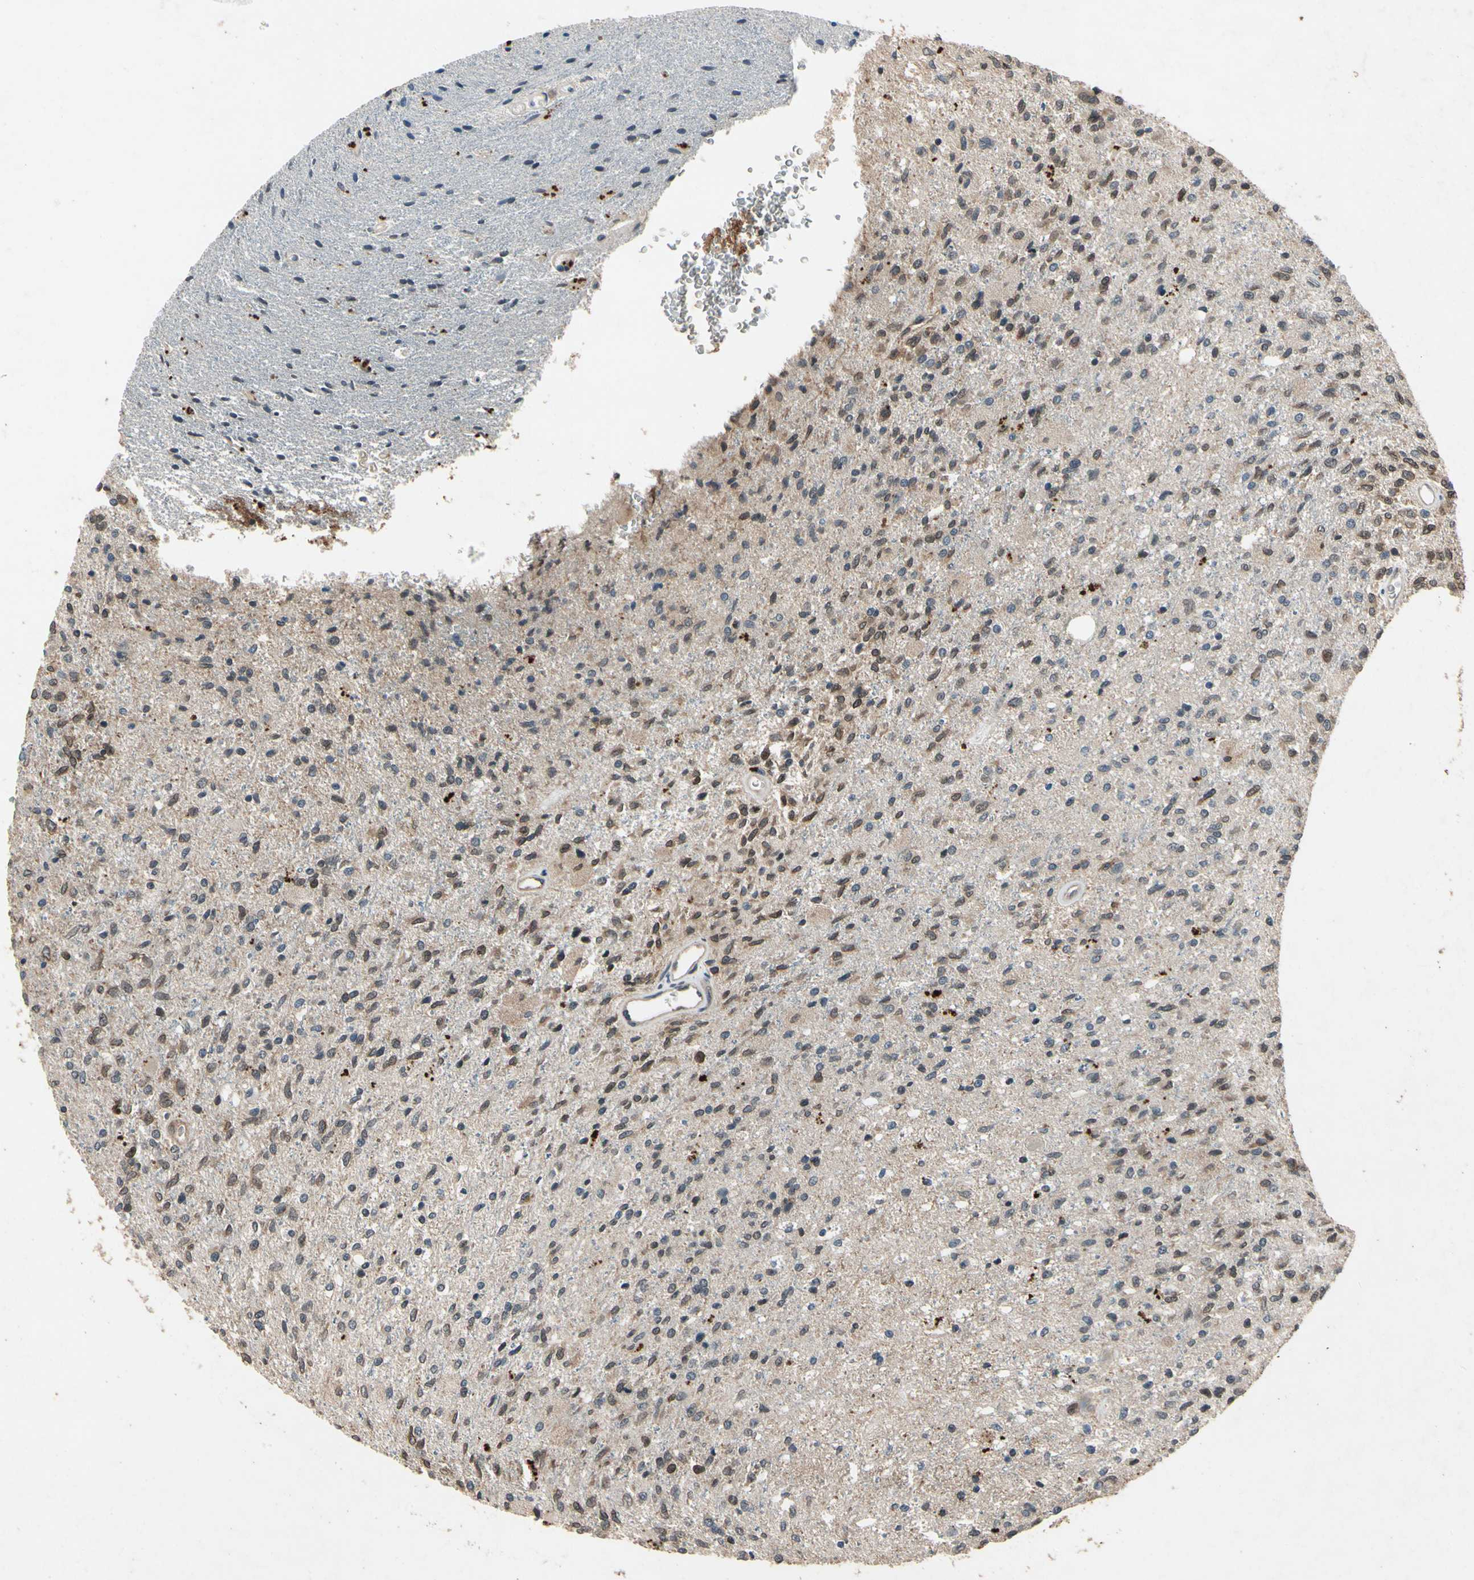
{"staining": {"intensity": "moderate", "quantity": "25%-75%", "location": "cytoplasmic/membranous,nuclear"}, "tissue": "glioma", "cell_type": "Tumor cells", "image_type": "cancer", "snomed": [{"axis": "morphology", "description": "Normal tissue, NOS"}, {"axis": "morphology", "description": "Glioma, malignant, High grade"}, {"axis": "topography", "description": "Cerebral cortex"}], "caption": "Approximately 25%-75% of tumor cells in glioma display moderate cytoplasmic/membranous and nuclear protein expression as visualized by brown immunohistochemical staining.", "gene": "DPY19L3", "patient": {"sex": "male", "age": 77}}